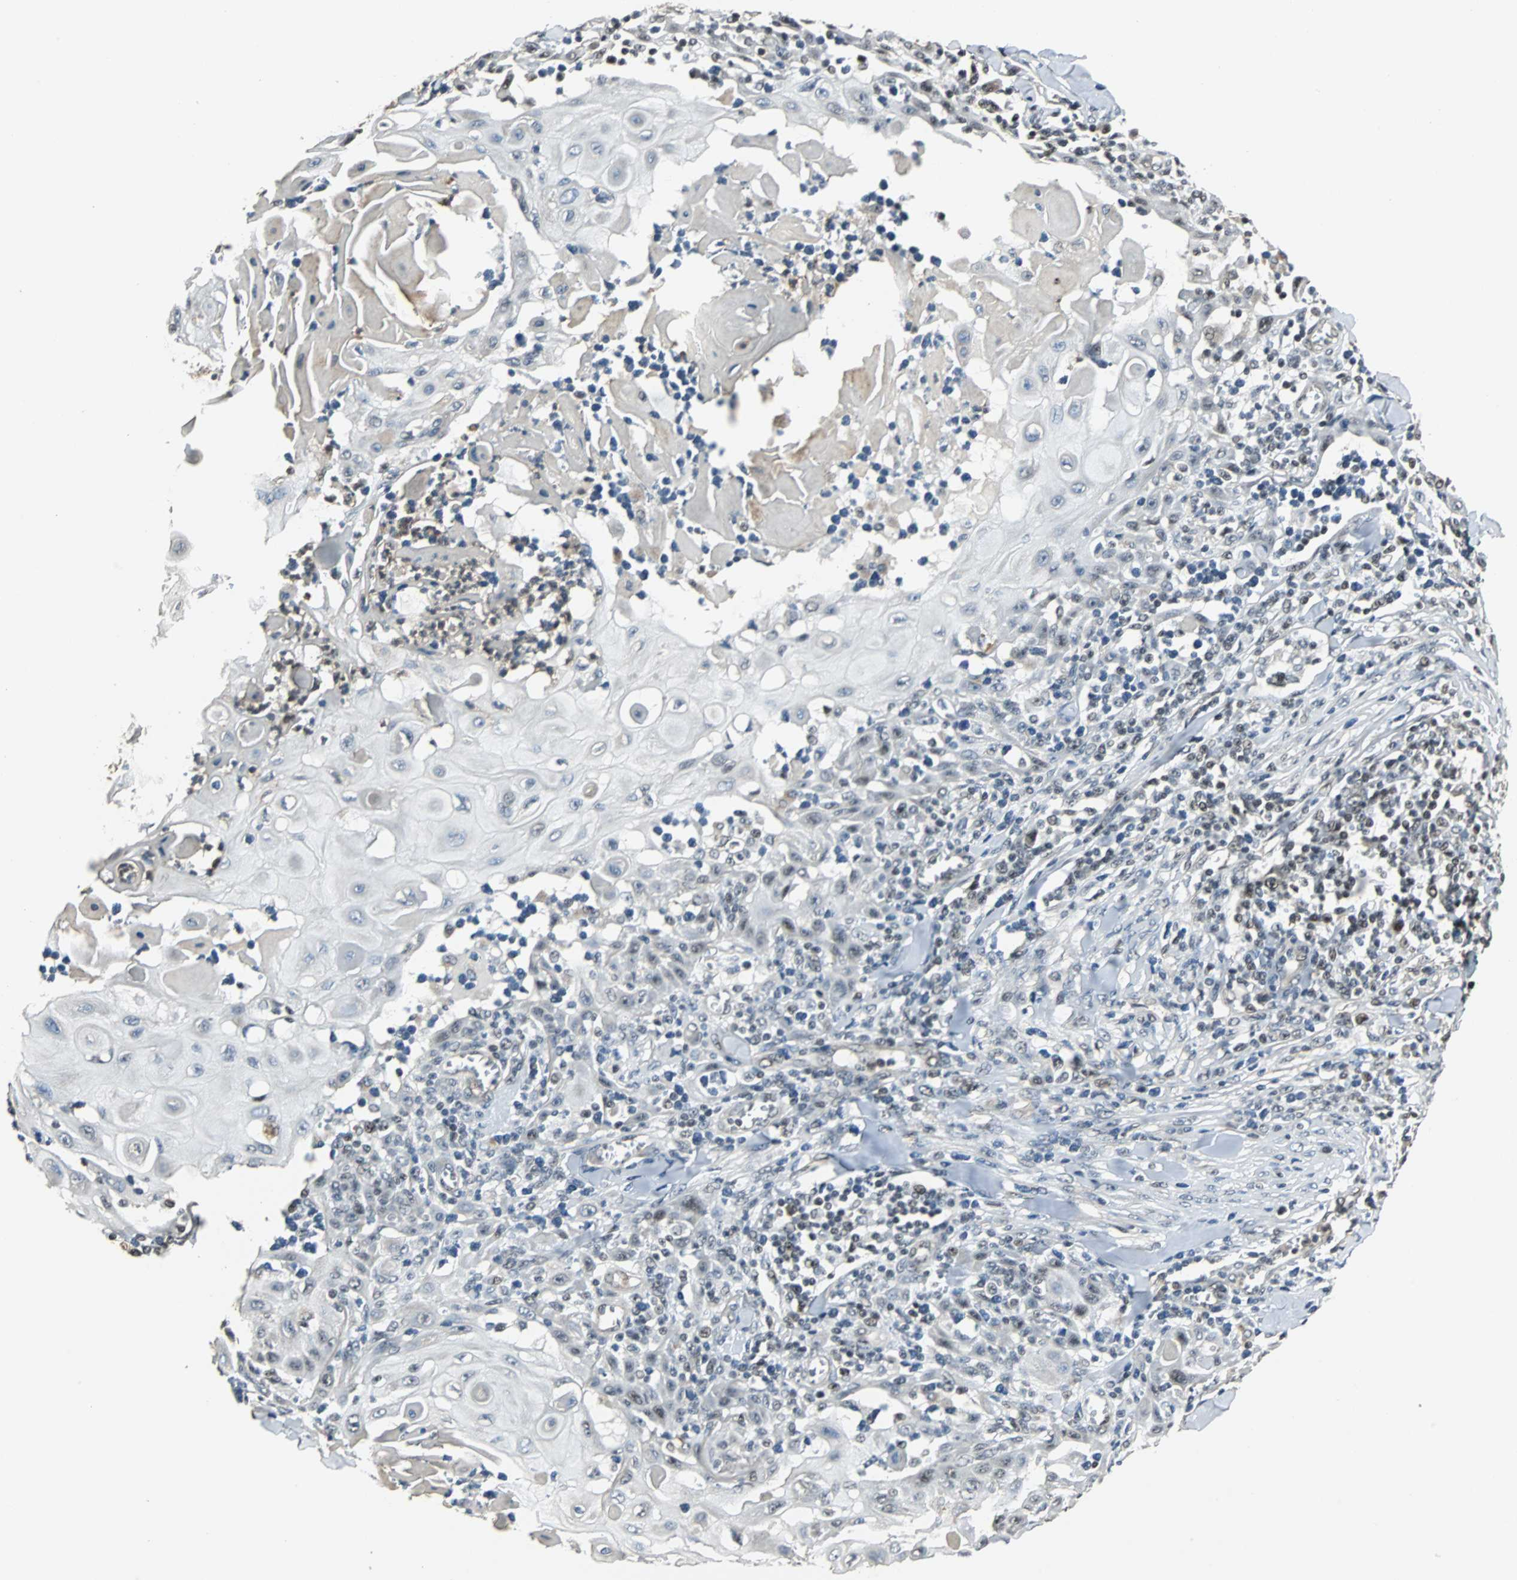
{"staining": {"intensity": "moderate", "quantity": "<25%", "location": "nuclear"}, "tissue": "skin cancer", "cell_type": "Tumor cells", "image_type": "cancer", "snomed": [{"axis": "morphology", "description": "Squamous cell carcinoma, NOS"}, {"axis": "topography", "description": "Skin"}], "caption": "Skin cancer (squamous cell carcinoma) was stained to show a protein in brown. There is low levels of moderate nuclear positivity in about <25% of tumor cells. Immunohistochemistry (ihc) stains the protein in brown and the nuclei are stained blue.", "gene": "MED4", "patient": {"sex": "male", "age": 24}}